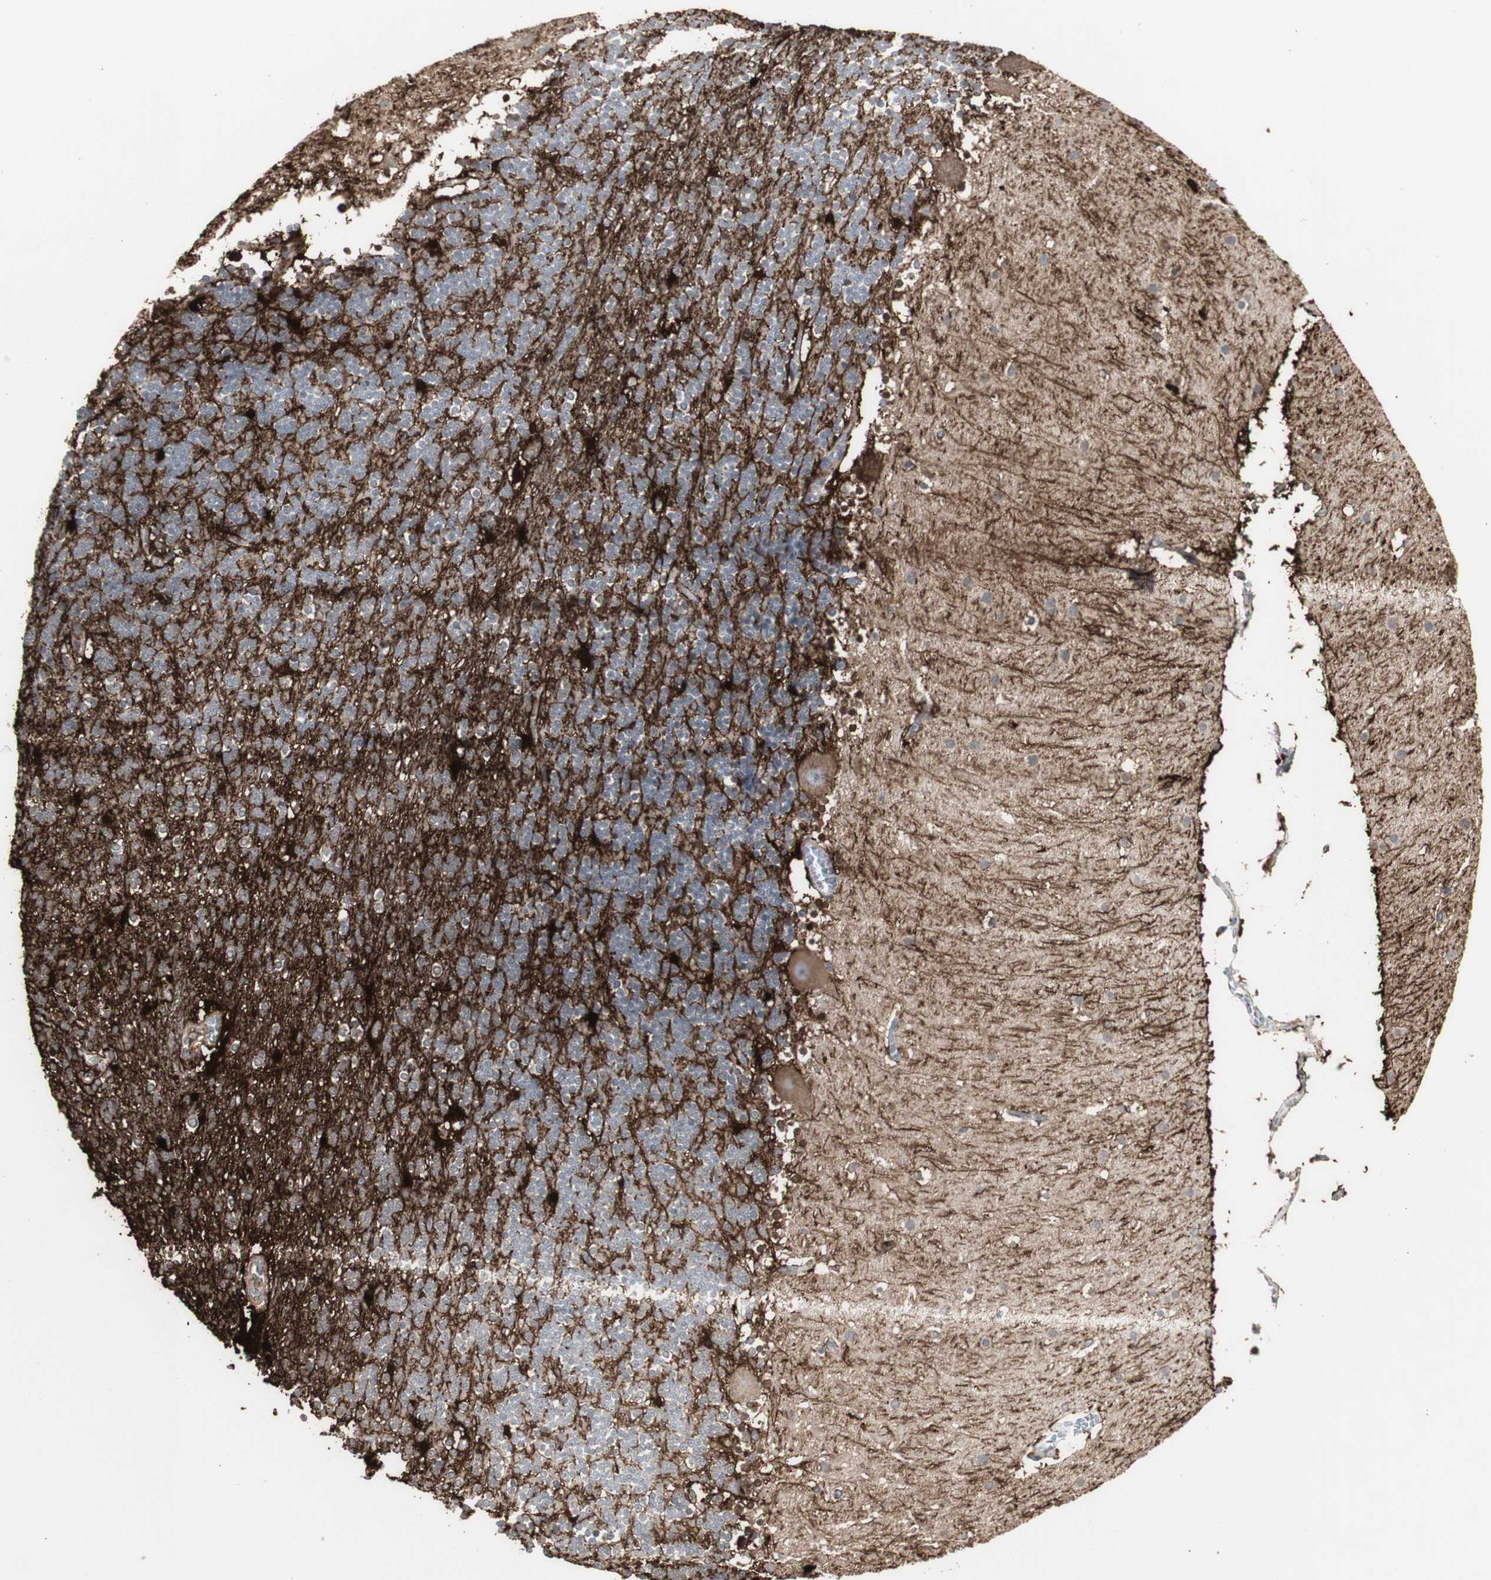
{"staining": {"intensity": "strong", "quantity": "<25%", "location": "cytoplasmic/membranous,nuclear"}, "tissue": "cerebellum", "cell_type": "Cells in granular layer", "image_type": "normal", "snomed": [{"axis": "morphology", "description": "Normal tissue, NOS"}, {"axis": "topography", "description": "Cerebellum"}], "caption": "IHC micrograph of normal cerebellum: human cerebellum stained using immunohistochemistry reveals medium levels of strong protein expression localized specifically in the cytoplasmic/membranous,nuclear of cells in granular layer, appearing as a cytoplasmic/membranous,nuclear brown color.", "gene": "GBA1", "patient": {"sex": "male", "age": 45}}